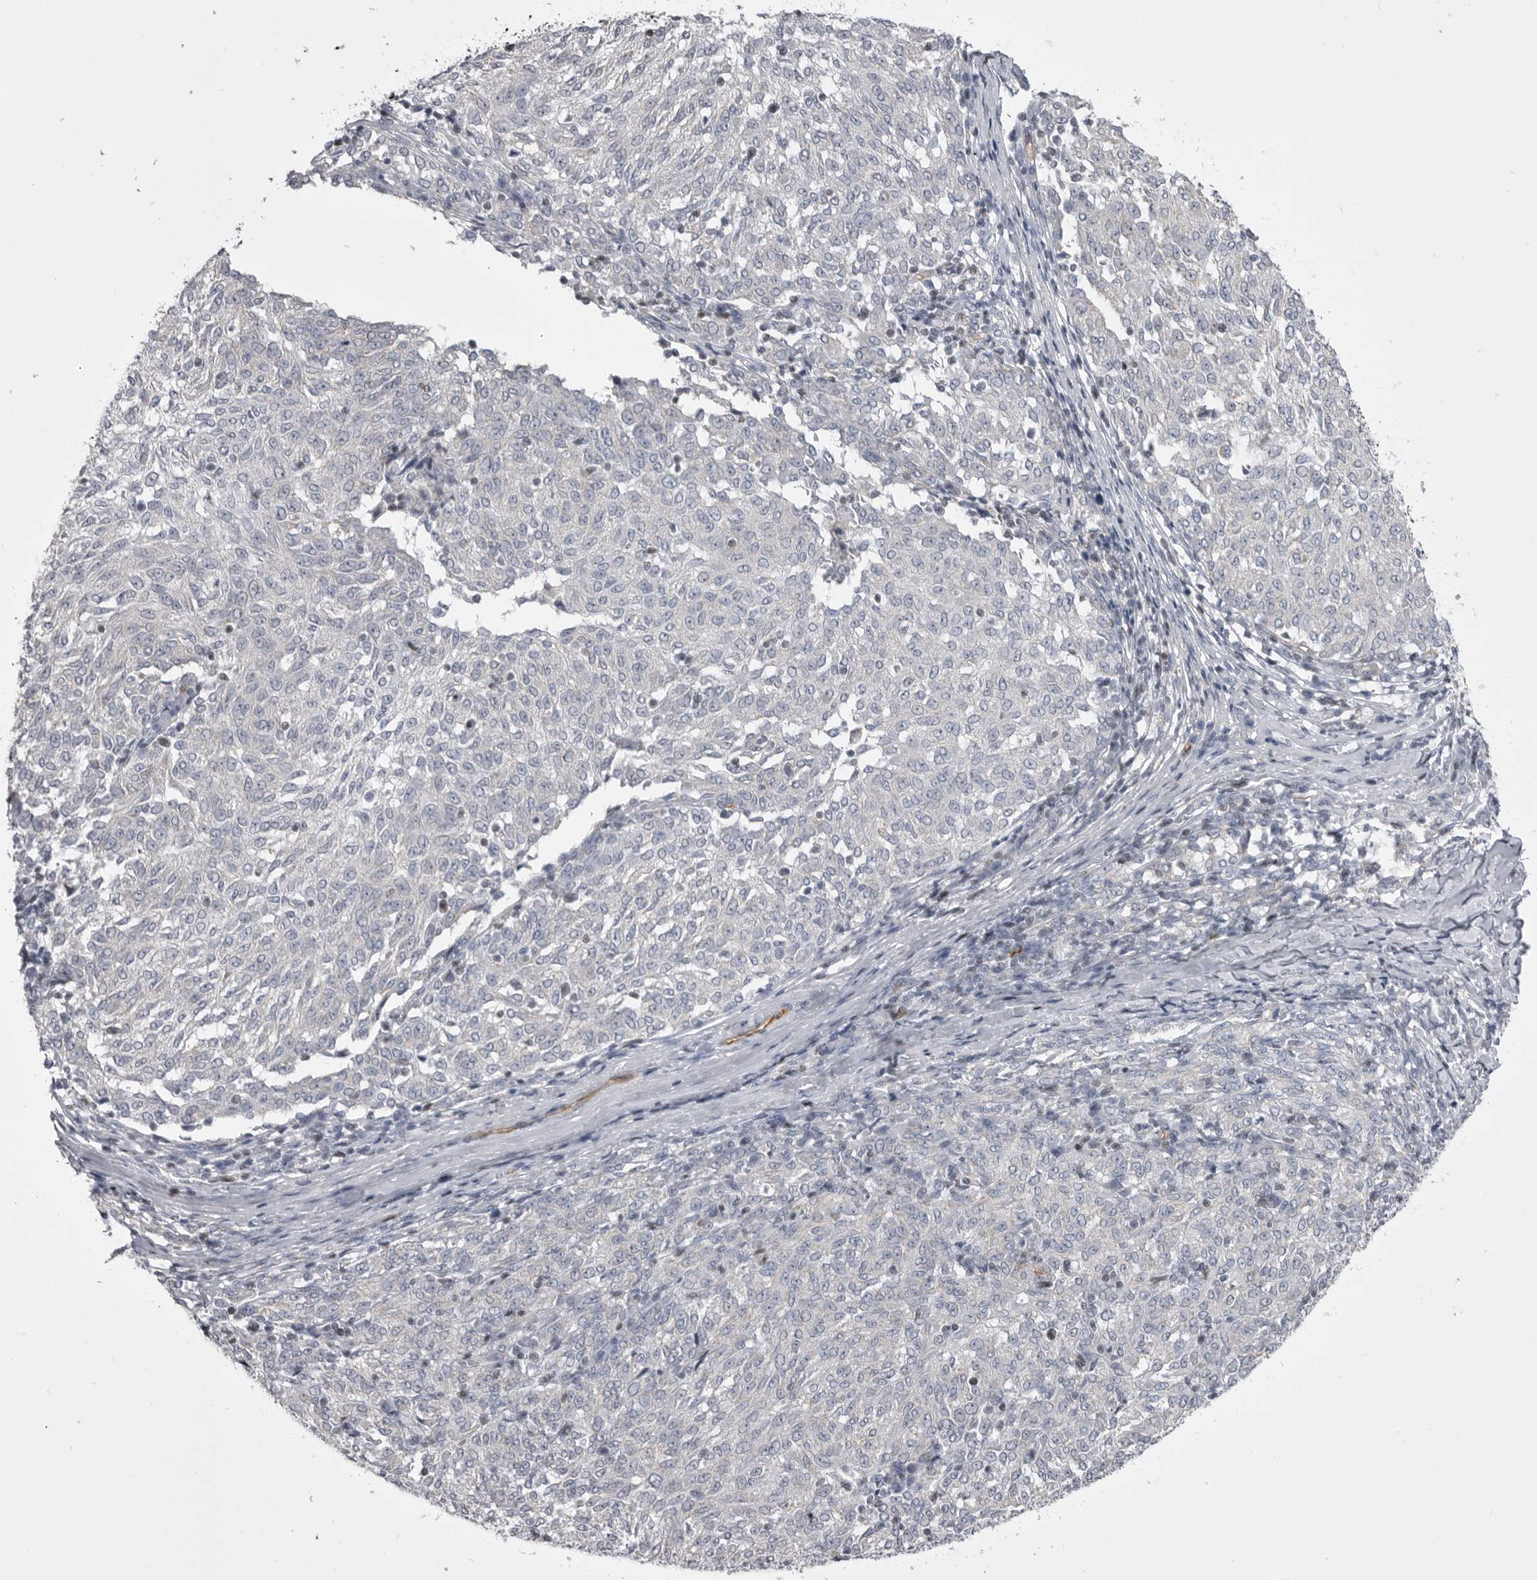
{"staining": {"intensity": "negative", "quantity": "none", "location": "none"}, "tissue": "melanoma", "cell_type": "Tumor cells", "image_type": "cancer", "snomed": [{"axis": "morphology", "description": "Malignant melanoma, NOS"}, {"axis": "topography", "description": "Skin"}], "caption": "A micrograph of malignant melanoma stained for a protein displays no brown staining in tumor cells.", "gene": "OPLAH", "patient": {"sex": "female", "age": 72}}